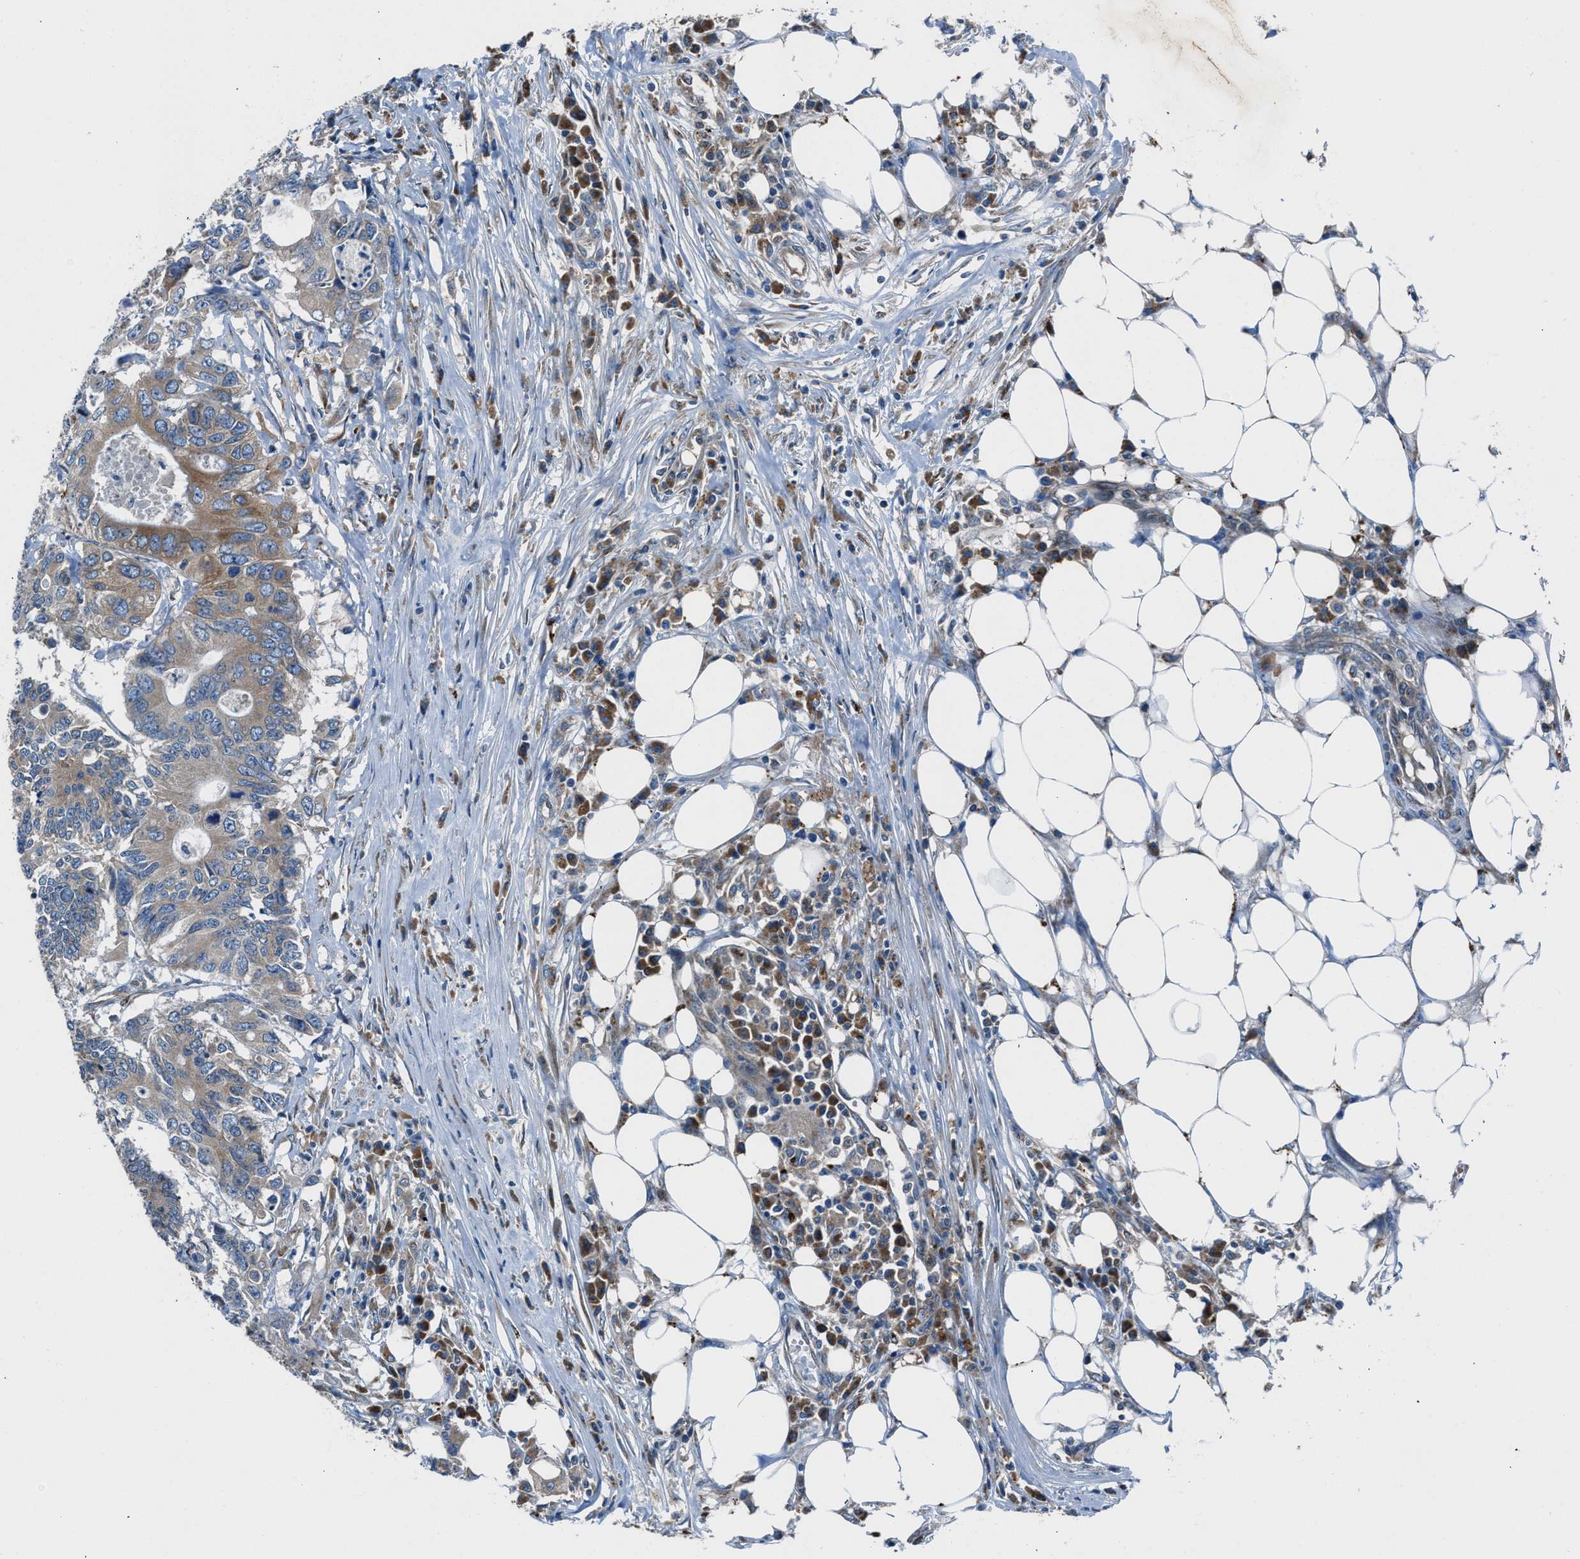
{"staining": {"intensity": "moderate", "quantity": "<25%", "location": "cytoplasmic/membranous"}, "tissue": "colorectal cancer", "cell_type": "Tumor cells", "image_type": "cancer", "snomed": [{"axis": "morphology", "description": "Adenocarcinoma, NOS"}, {"axis": "topography", "description": "Colon"}], "caption": "Approximately <25% of tumor cells in human colorectal cancer (adenocarcinoma) show moderate cytoplasmic/membranous protein positivity as visualized by brown immunohistochemical staining.", "gene": "LMBR1", "patient": {"sex": "male", "age": 71}}